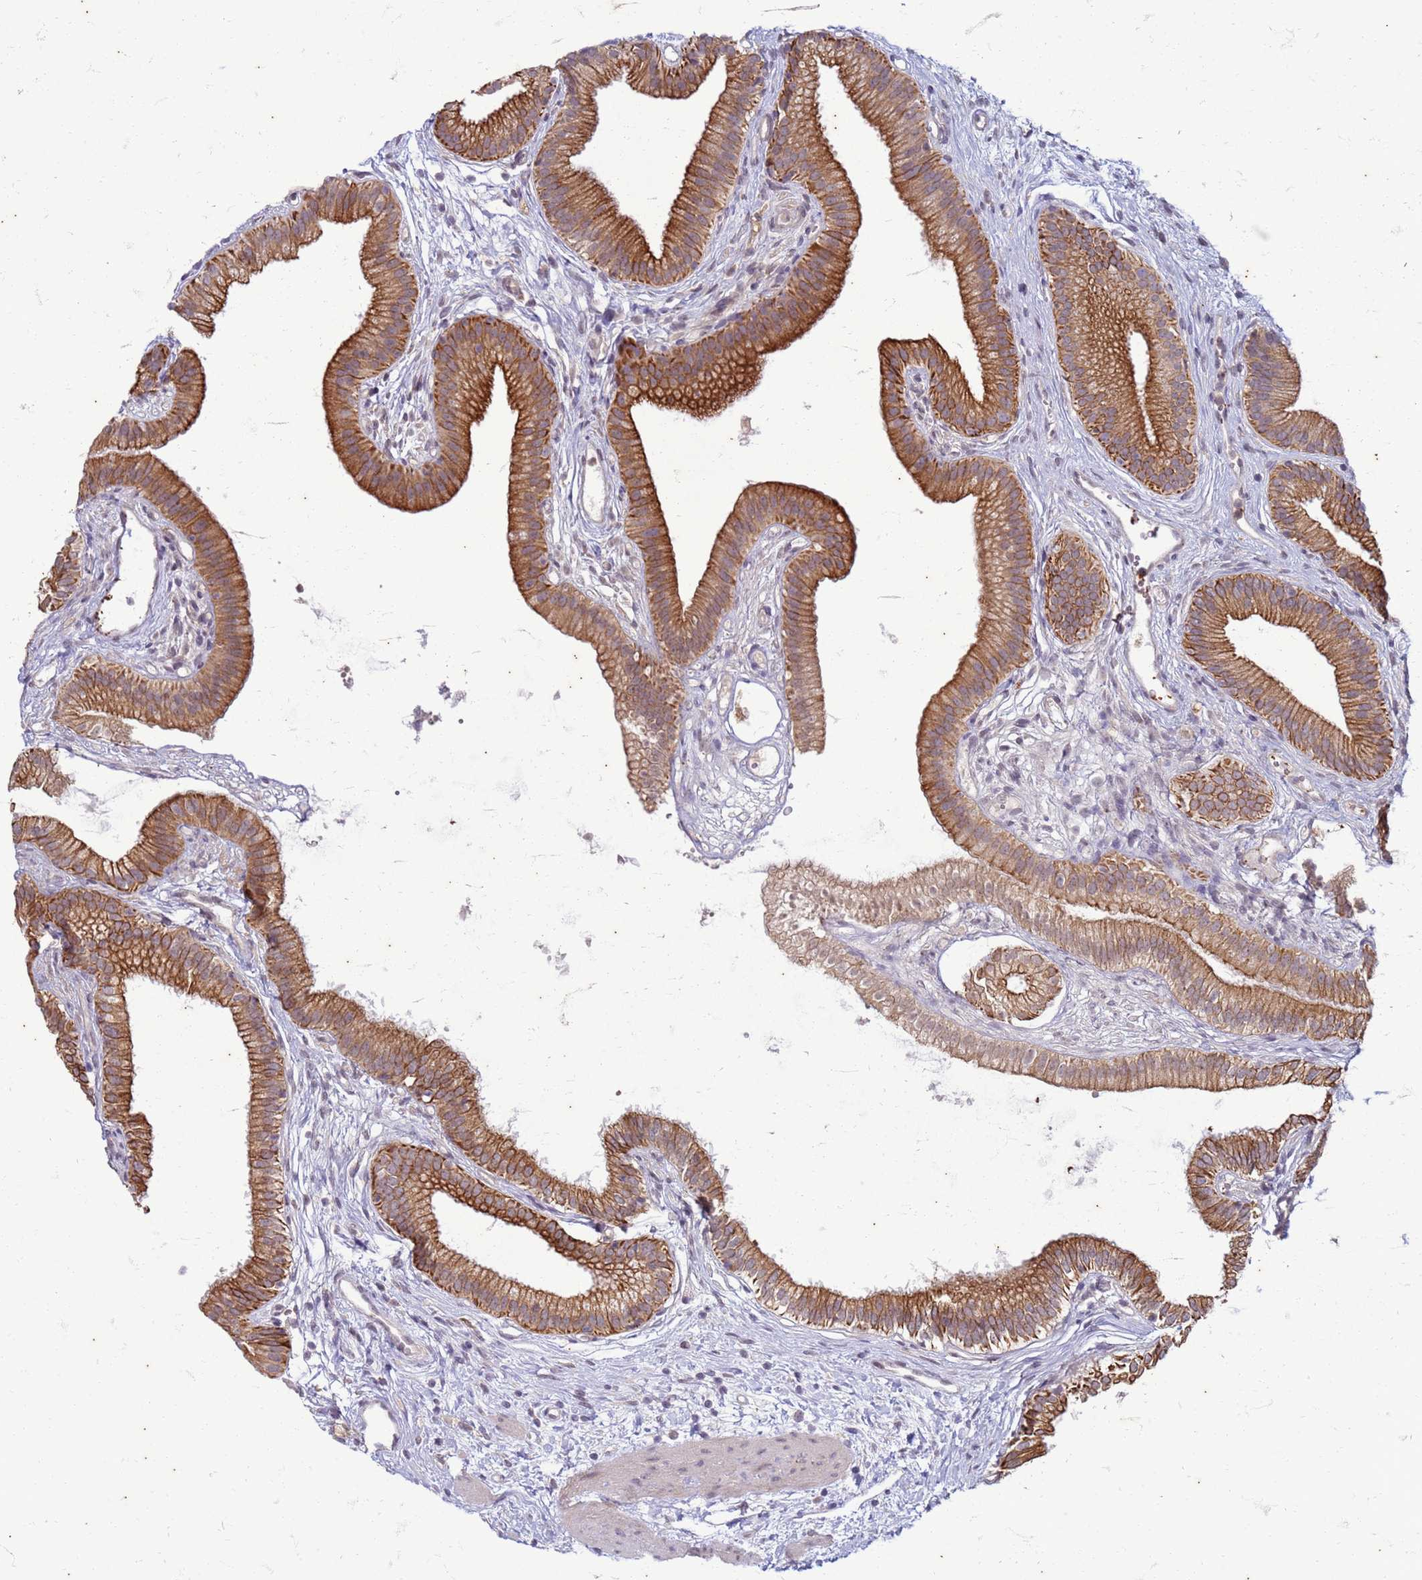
{"staining": {"intensity": "moderate", "quantity": ">75%", "location": "cytoplasmic/membranous"}, "tissue": "gallbladder", "cell_type": "Glandular cells", "image_type": "normal", "snomed": [{"axis": "morphology", "description": "Normal tissue, NOS"}, {"axis": "topography", "description": "Gallbladder"}], "caption": "Protein positivity by immunohistochemistry (IHC) exhibits moderate cytoplasmic/membranous staining in approximately >75% of glandular cells in unremarkable gallbladder. (IHC, brightfield microscopy, high magnification).", "gene": "SLC15A3", "patient": {"sex": "female", "age": 54}}